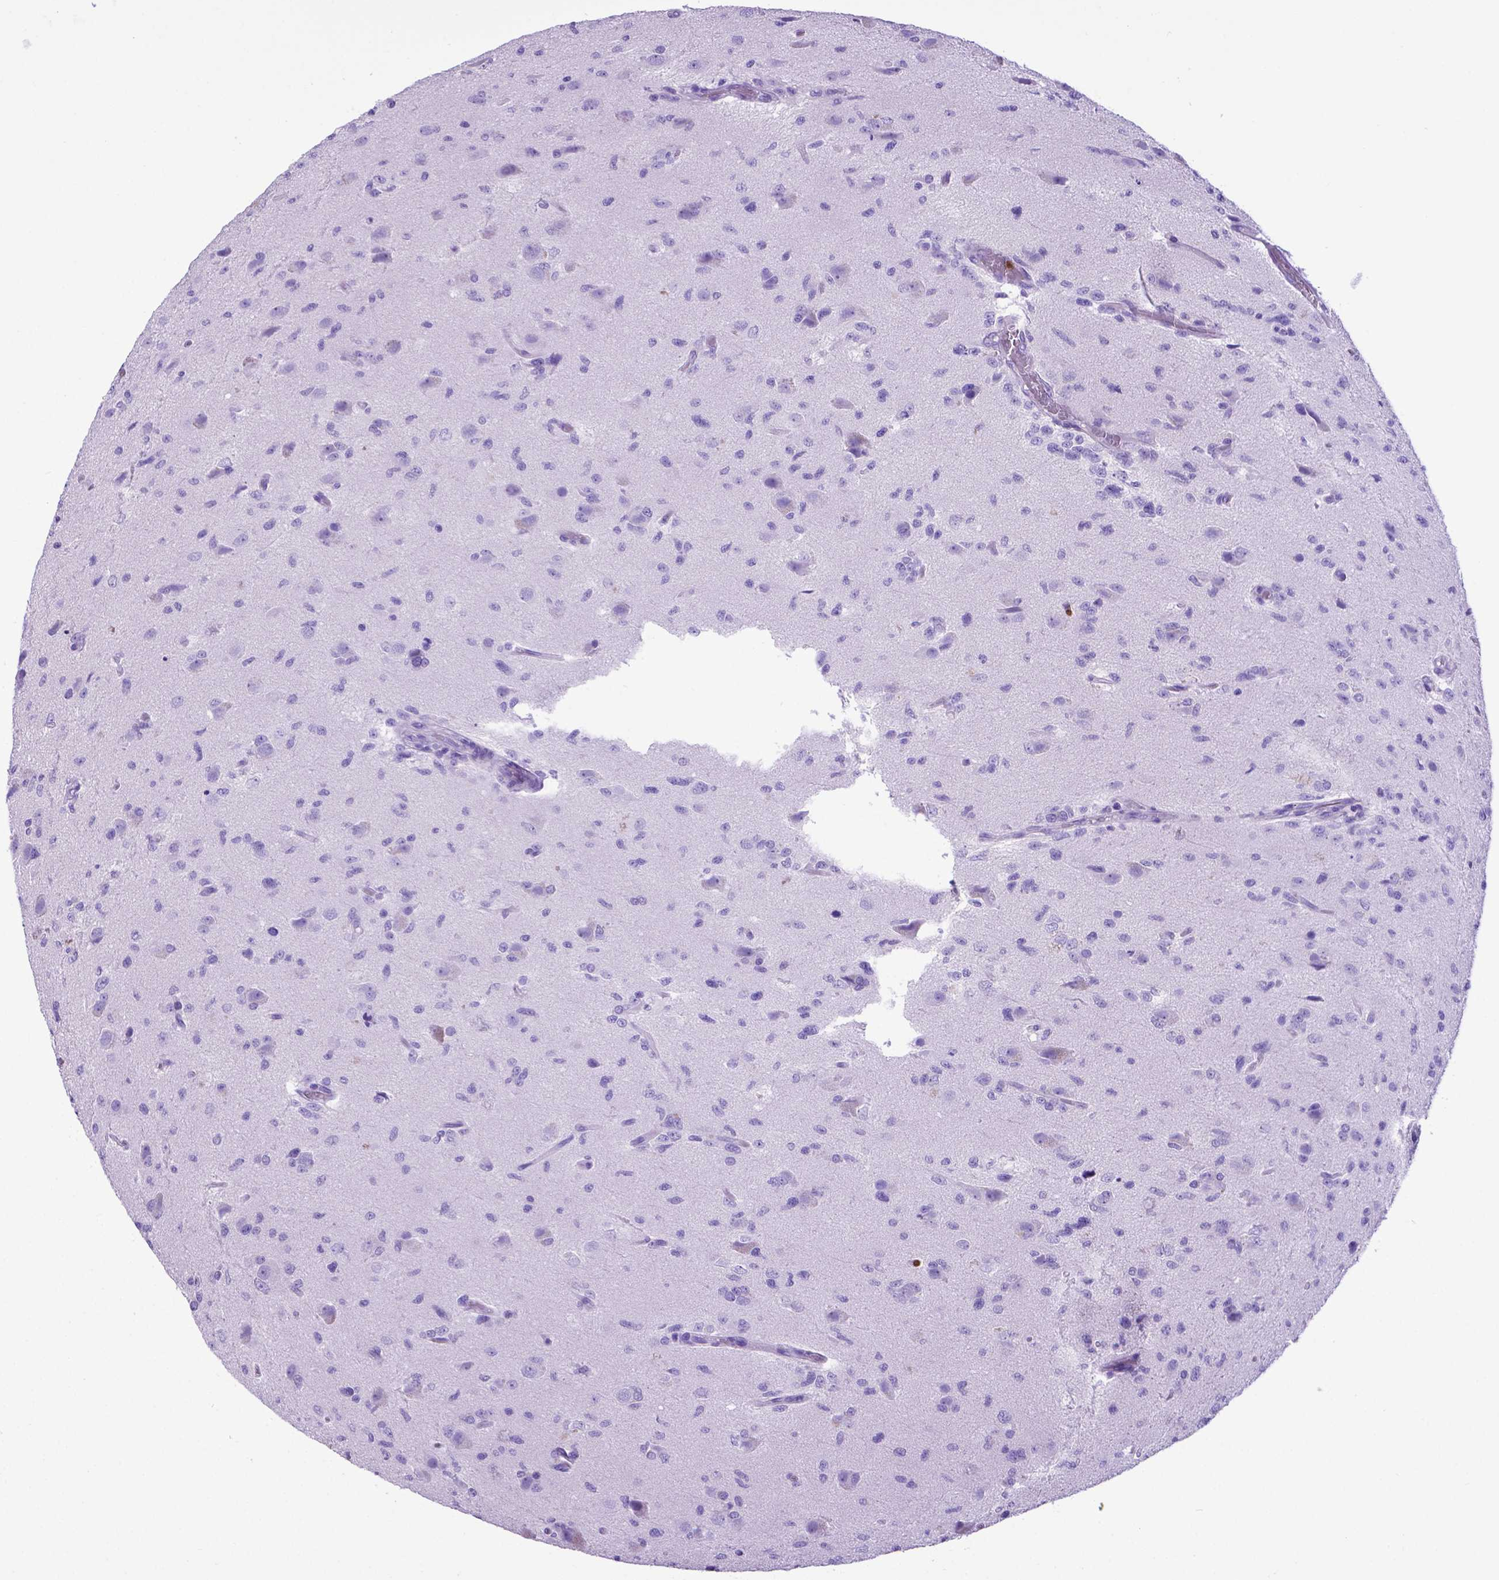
{"staining": {"intensity": "negative", "quantity": "none", "location": "none"}, "tissue": "glioma", "cell_type": "Tumor cells", "image_type": "cancer", "snomed": [{"axis": "morphology", "description": "Glioma, malignant, High grade"}, {"axis": "topography", "description": "Brain"}], "caption": "Micrograph shows no protein staining in tumor cells of glioma tissue.", "gene": "LZTR1", "patient": {"sex": "male", "age": 68}}